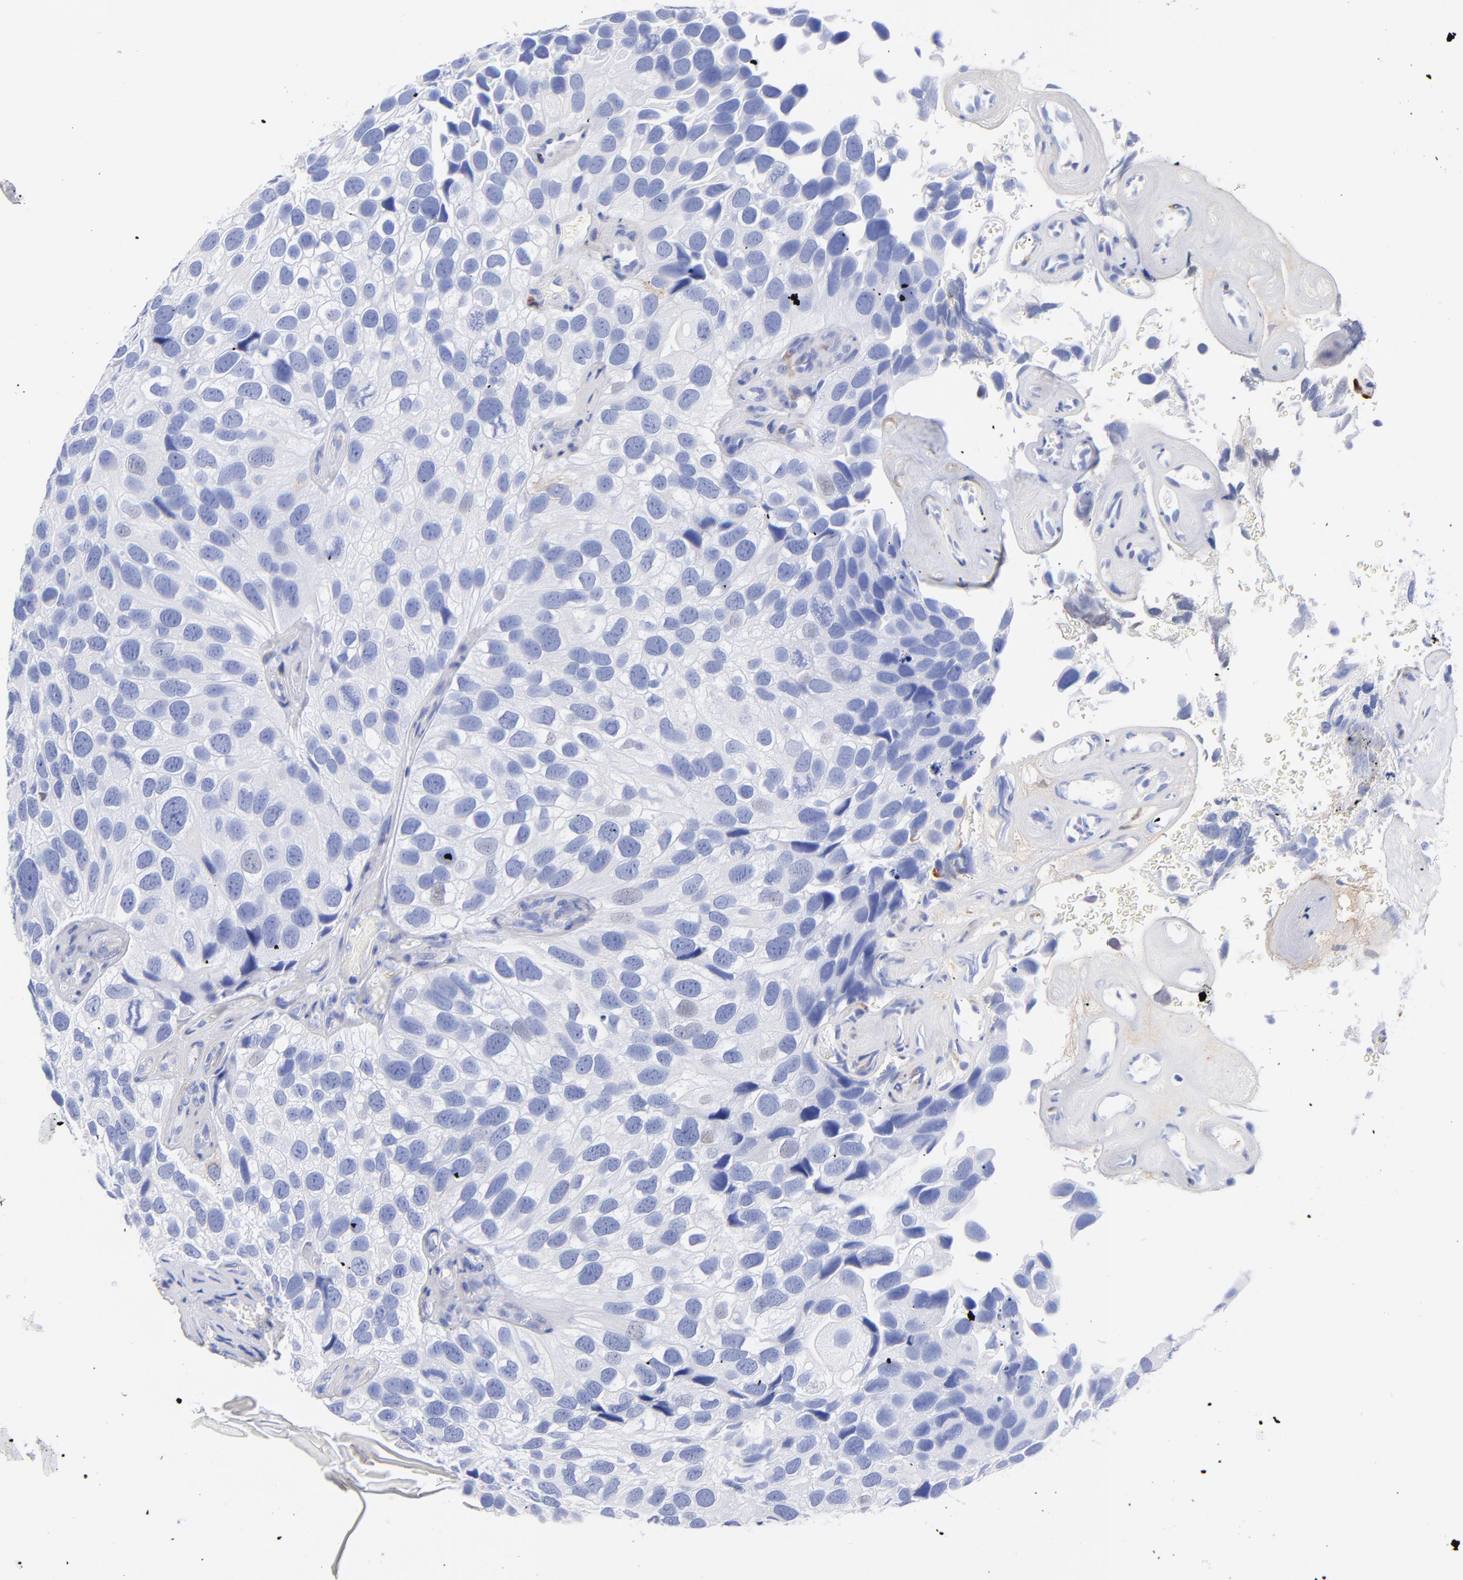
{"staining": {"intensity": "negative", "quantity": "none", "location": "none"}, "tissue": "urothelial cancer", "cell_type": "Tumor cells", "image_type": "cancer", "snomed": [{"axis": "morphology", "description": "Urothelial carcinoma, High grade"}, {"axis": "topography", "description": "Urinary bladder"}], "caption": "IHC of urothelial cancer displays no expression in tumor cells.", "gene": "C1QTNF6", "patient": {"sex": "male", "age": 72}}